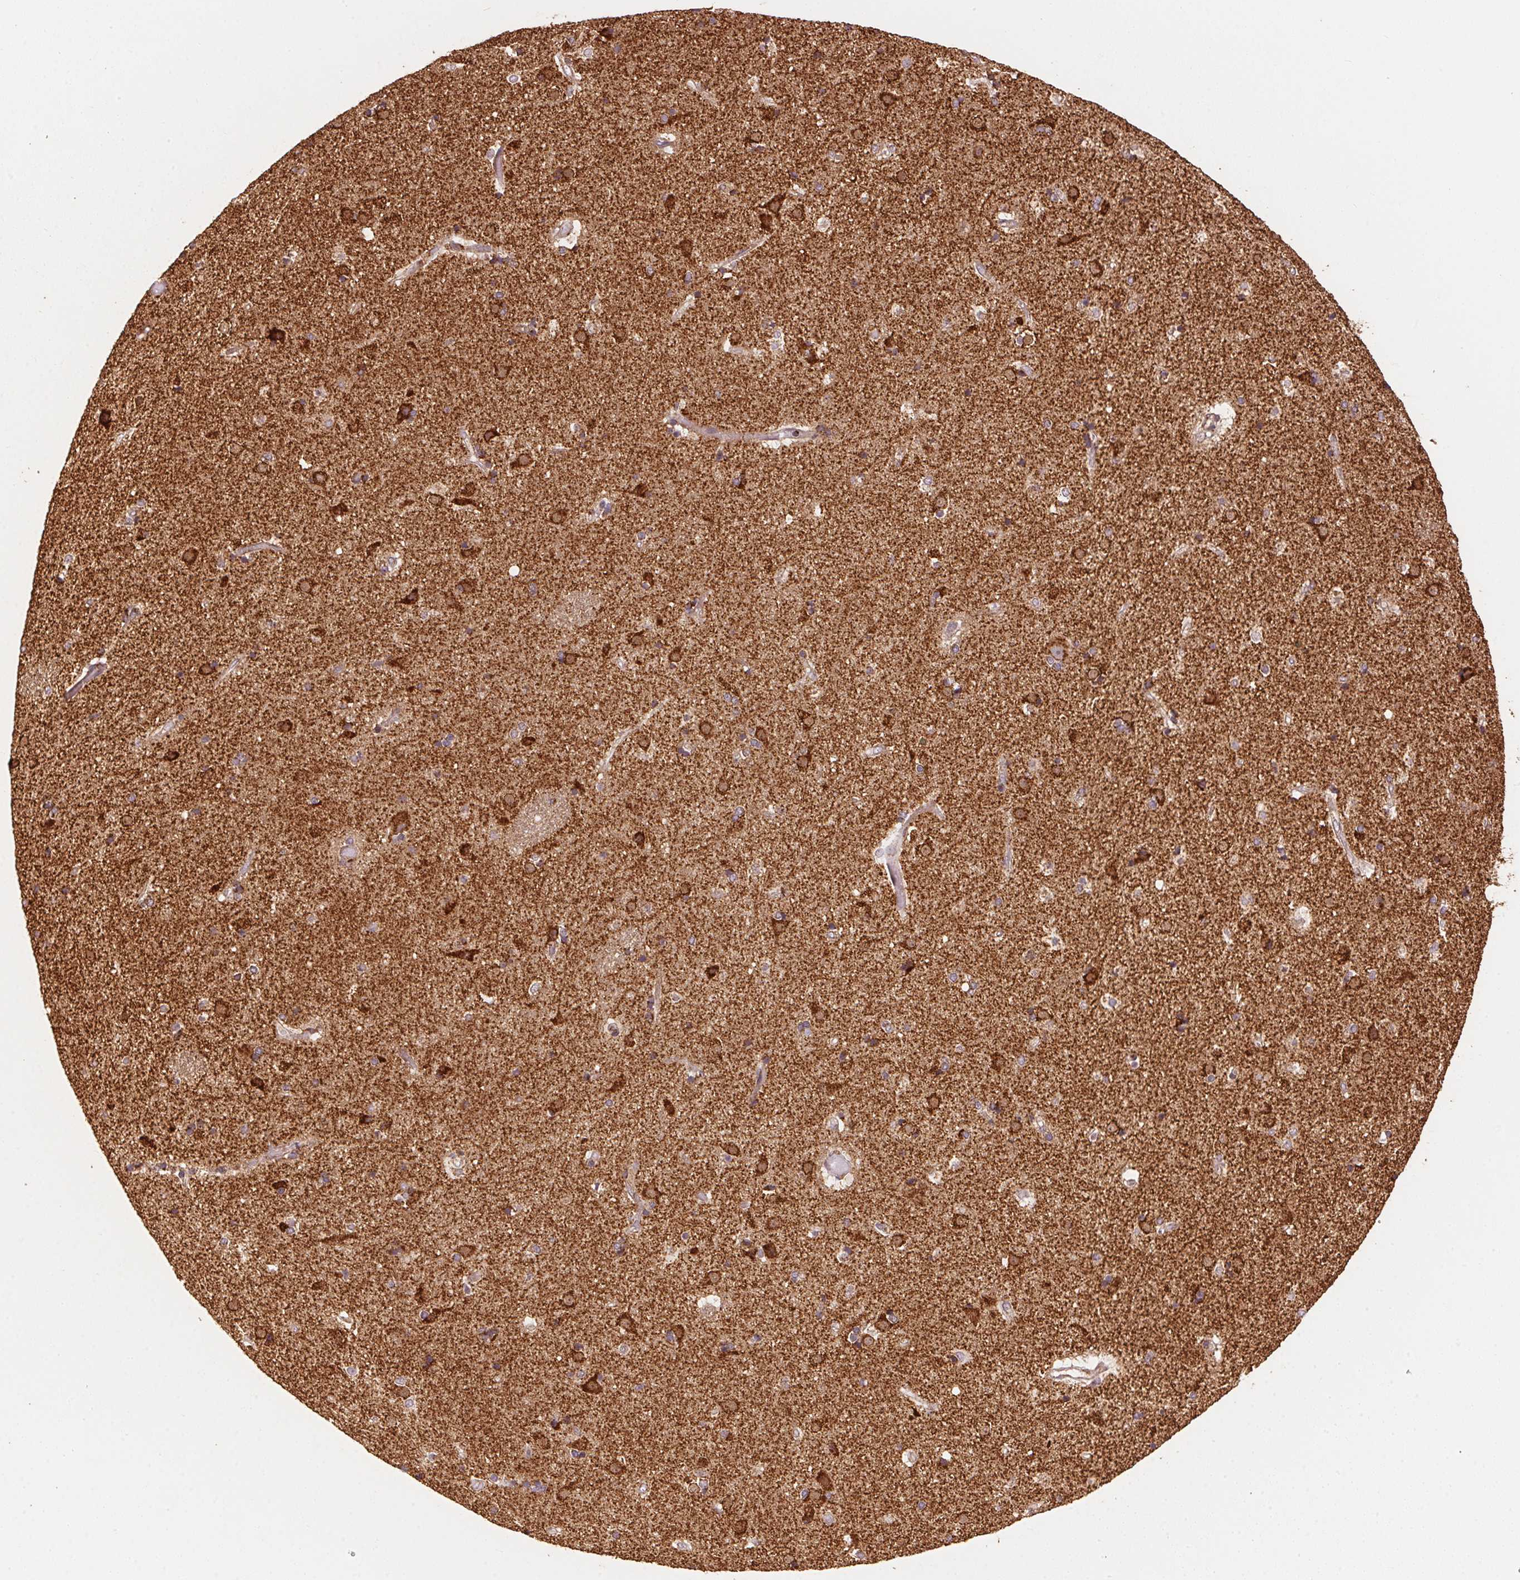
{"staining": {"intensity": "strong", "quantity": "25%-75%", "location": "cytoplasmic/membranous"}, "tissue": "caudate", "cell_type": "Glial cells", "image_type": "normal", "snomed": [{"axis": "morphology", "description": "Normal tissue, NOS"}, {"axis": "topography", "description": "Lateral ventricle wall"}], "caption": "Unremarkable caudate demonstrates strong cytoplasmic/membranous staining in about 25%-75% of glial cells, visualized by immunohistochemistry.", "gene": "TOMM70", "patient": {"sex": "female", "age": 71}}